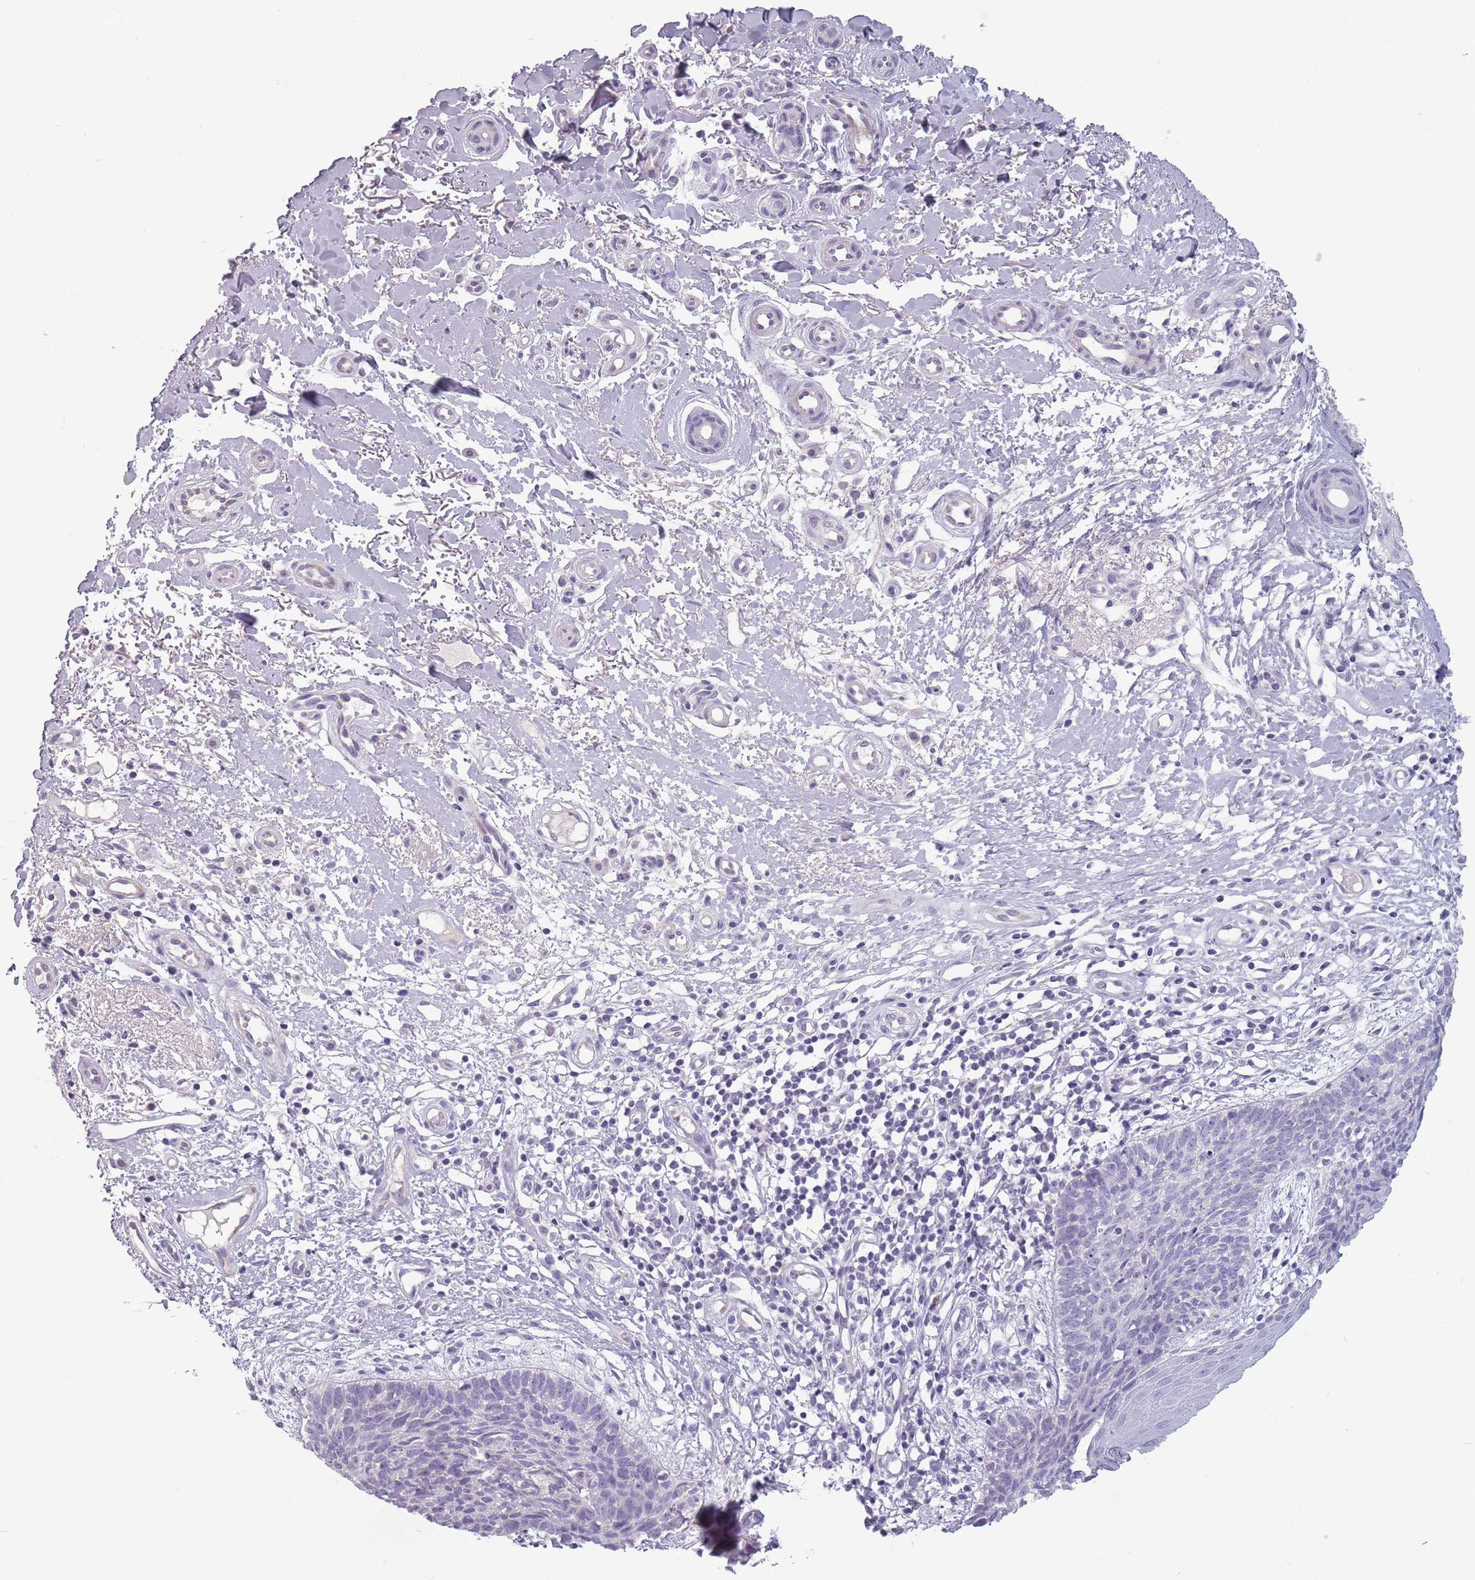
{"staining": {"intensity": "negative", "quantity": "none", "location": "none"}, "tissue": "skin cancer", "cell_type": "Tumor cells", "image_type": "cancer", "snomed": [{"axis": "morphology", "description": "Basal cell carcinoma"}, {"axis": "topography", "description": "Skin"}], "caption": "High magnification brightfield microscopy of skin cancer (basal cell carcinoma) stained with DAB (brown) and counterstained with hematoxylin (blue): tumor cells show no significant positivity. Brightfield microscopy of immunohistochemistry (IHC) stained with DAB (brown) and hematoxylin (blue), captured at high magnification.", "gene": "CEP19", "patient": {"sex": "male", "age": 78}}